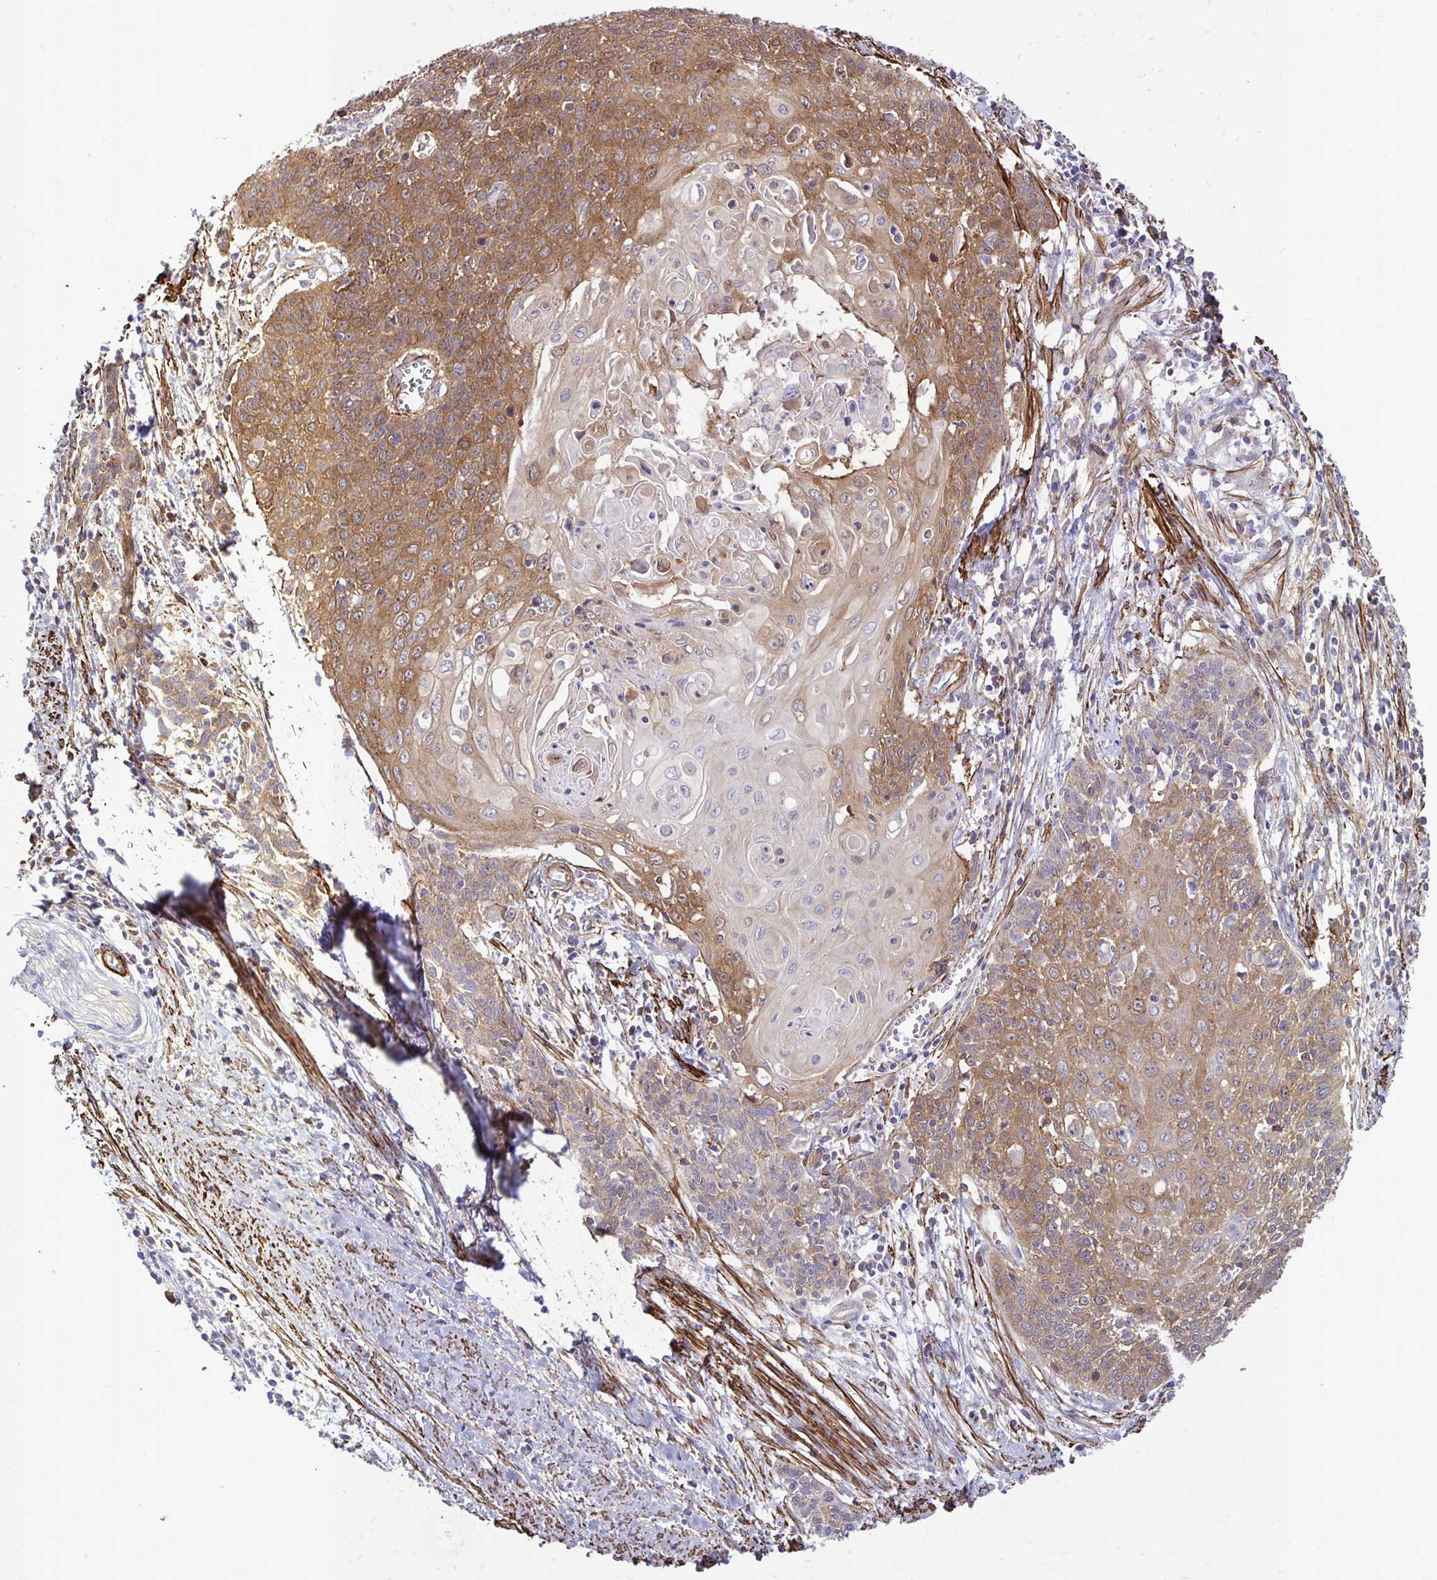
{"staining": {"intensity": "moderate", "quantity": ">75%", "location": "cytoplasmic/membranous"}, "tissue": "cervical cancer", "cell_type": "Tumor cells", "image_type": "cancer", "snomed": [{"axis": "morphology", "description": "Squamous cell carcinoma, NOS"}, {"axis": "topography", "description": "Cervix"}], "caption": "Immunohistochemistry image of neoplastic tissue: human cervical squamous cell carcinoma stained using immunohistochemistry reveals medium levels of moderate protein expression localized specifically in the cytoplasmic/membranous of tumor cells, appearing as a cytoplasmic/membranous brown color.", "gene": "CTPS1", "patient": {"sex": "female", "age": 39}}